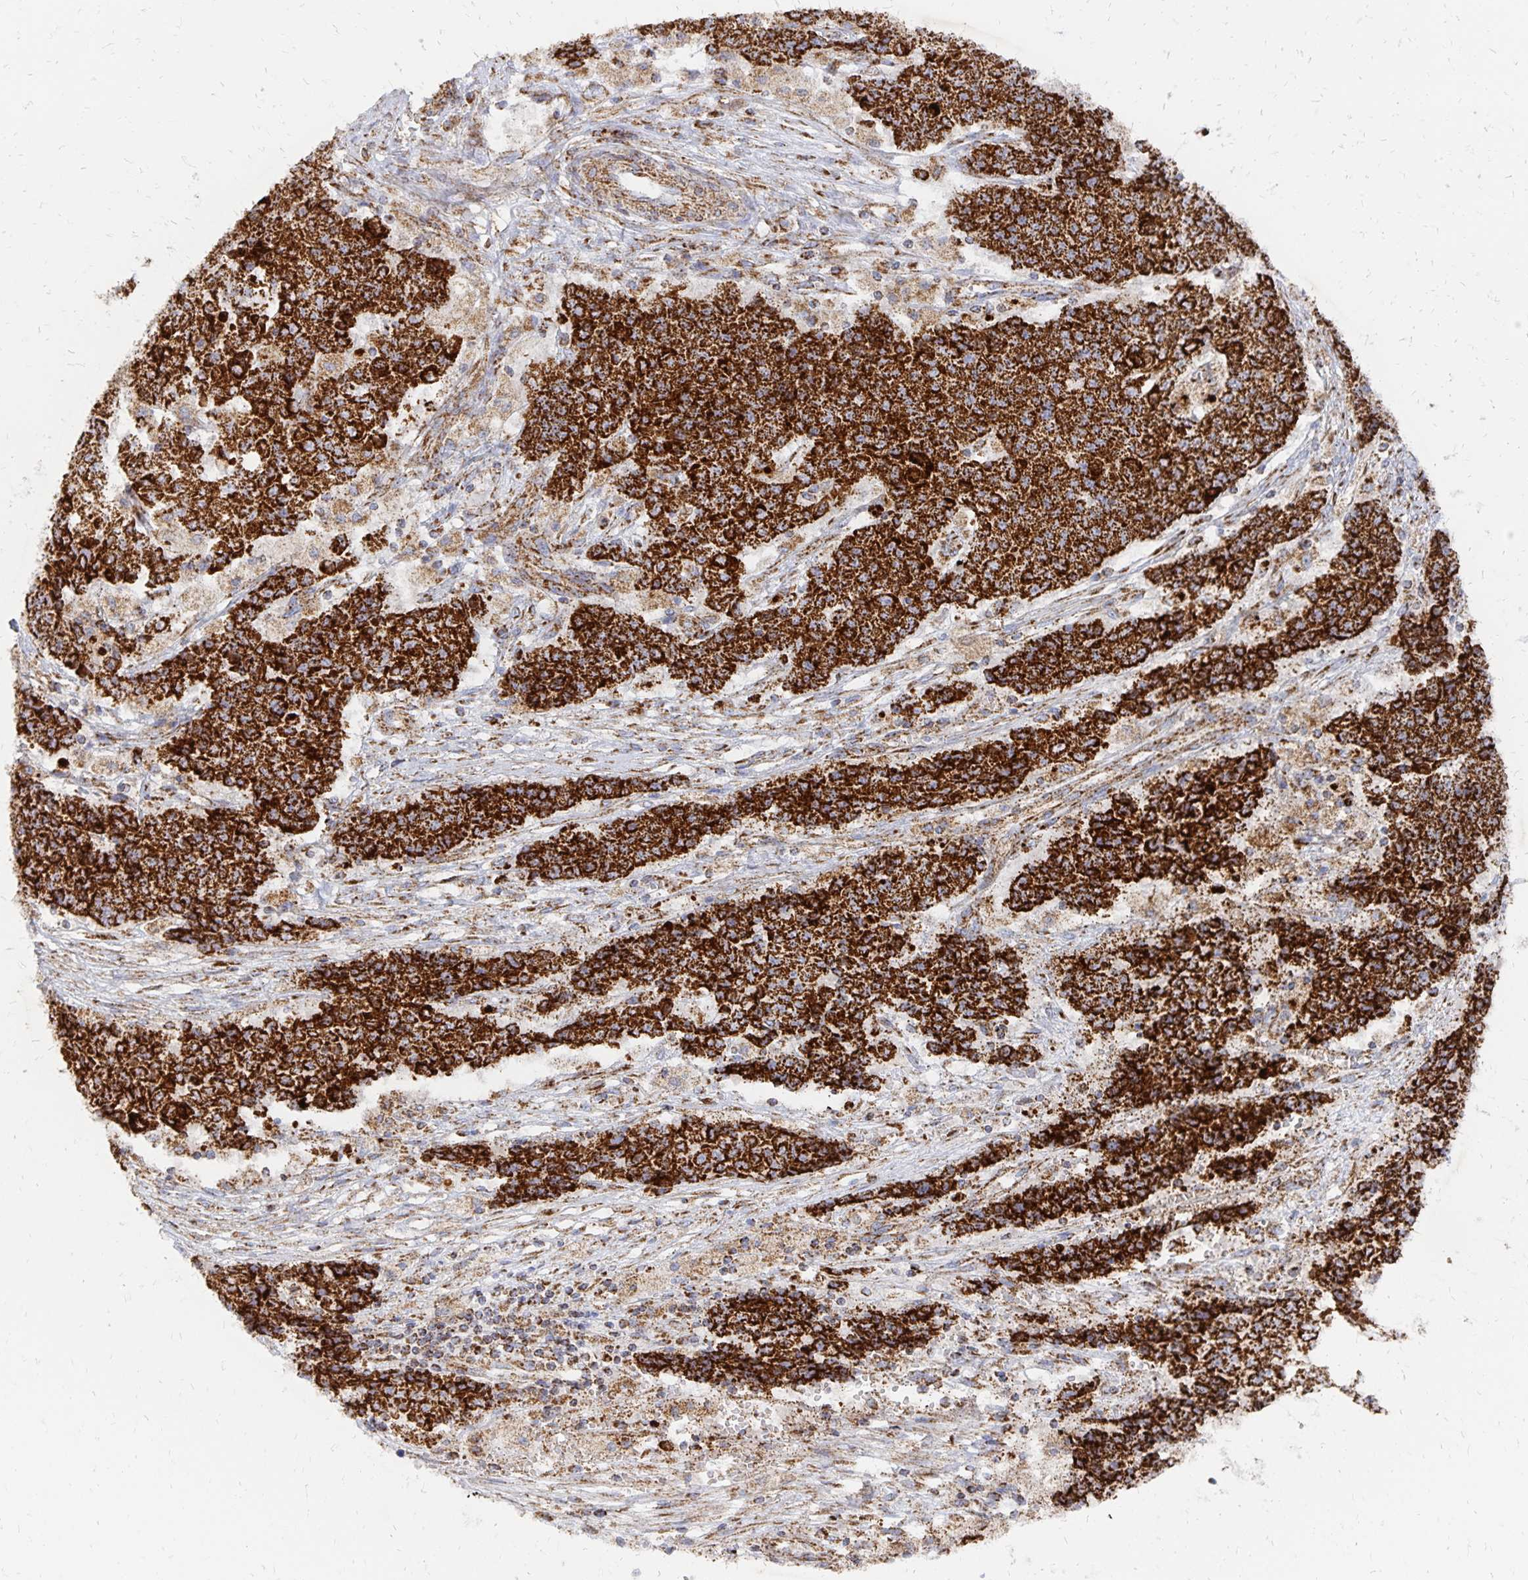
{"staining": {"intensity": "strong", "quantity": ">75%", "location": "cytoplasmic/membranous"}, "tissue": "ovarian cancer", "cell_type": "Tumor cells", "image_type": "cancer", "snomed": [{"axis": "morphology", "description": "Carcinoma, endometroid"}, {"axis": "topography", "description": "Ovary"}], "caption": "About >75% of tumor cells in ovarian cancer exhibit strong cytoplasmic/membranous protein expression as visualized by brown immunohistochemical staining.", "gene": "STOML2", "patient": {"sex": "female", "age": 42}}